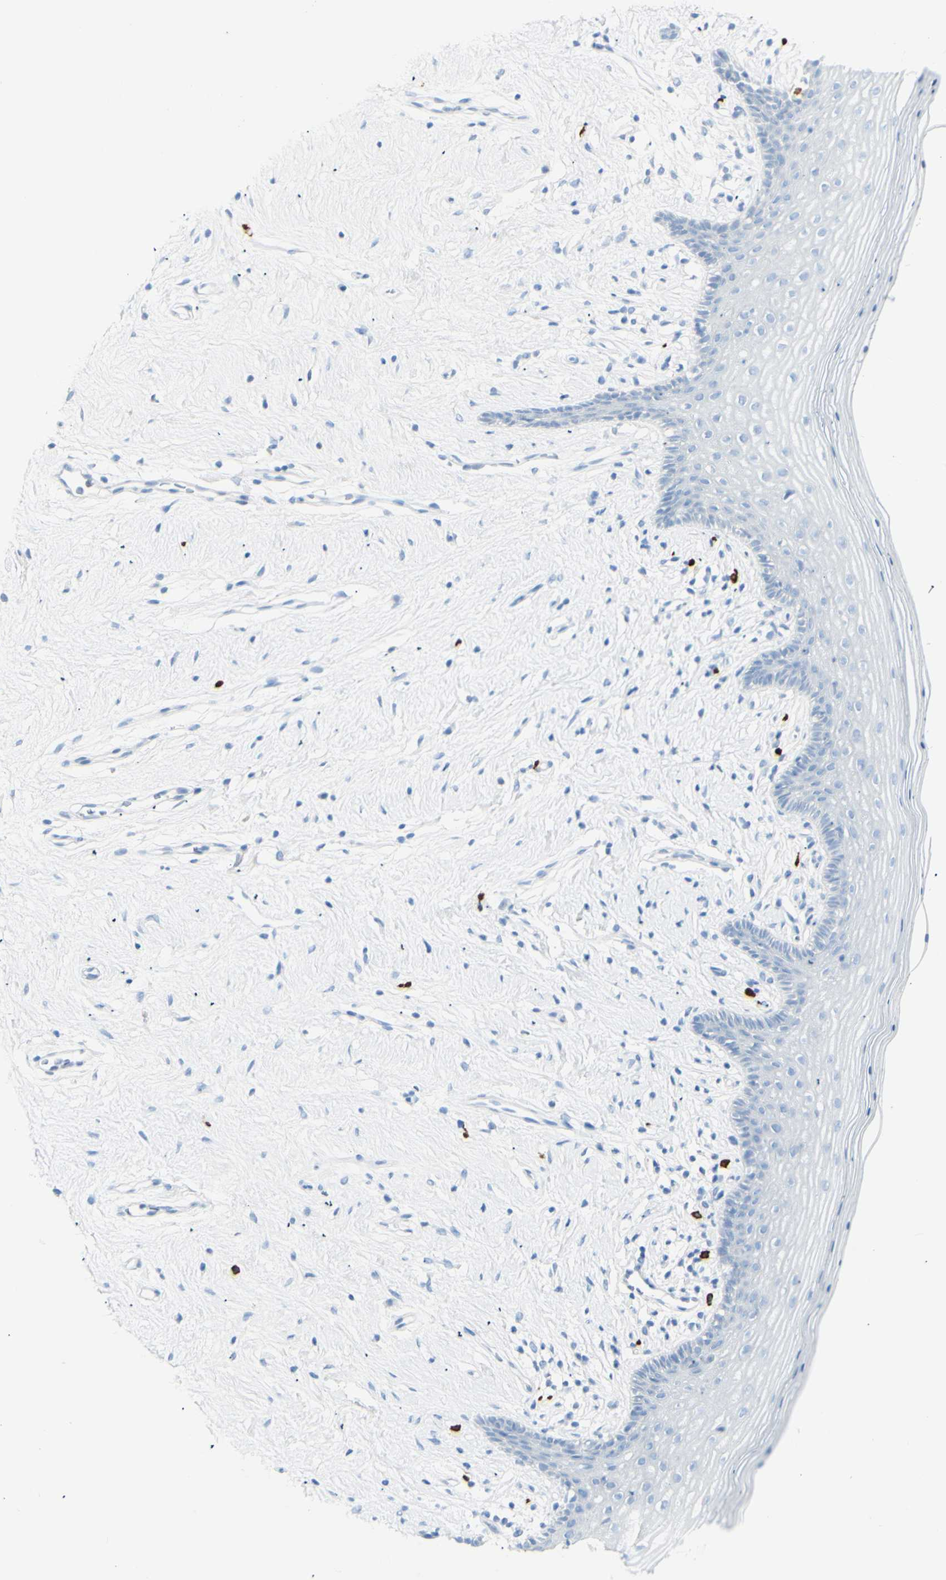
{"staining": {"intensity": "negative", "quantity": "none", "location": "none"}, "tissue": "vagina", "cell_type": "Squamous epithelial cells", "image_type": "normal", "snomed": [{"axis": "morphology", "description": "Normal tissue, NOS"}, {"axis": "topography", "description": "Vagina"}], "caption": "Squamous epithelial cells show no significant positivity in benign vagina. (Brightfield microscopy of DAB (3,3'-diaminobenzidine) immunohistochemistry (IHC) at high magnification).", "gene": "LETM1", "patient": {"sex": "female", "age": 44}}